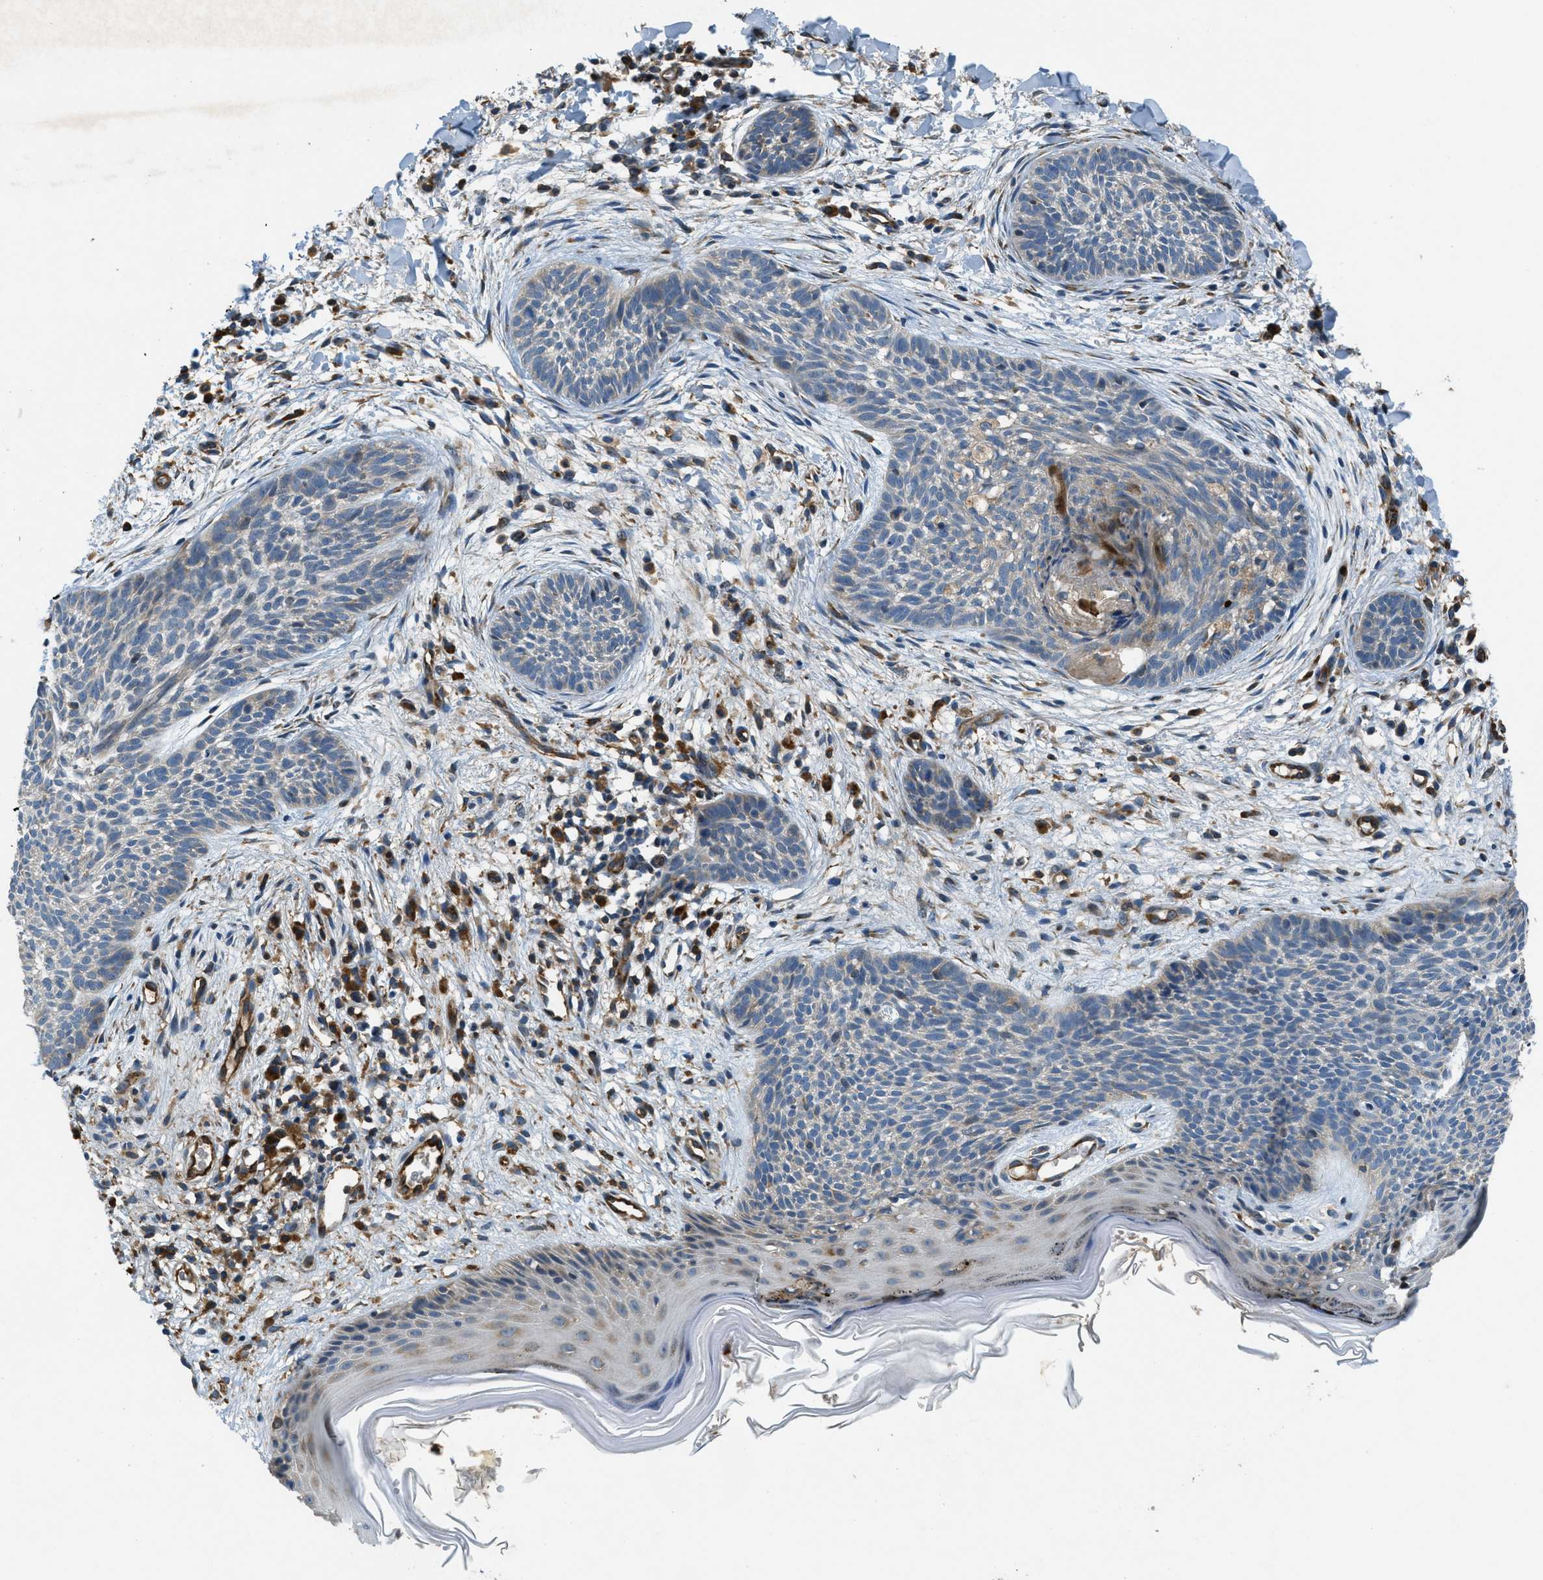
{"staining": {"intensity": "weak", "quantity": "<25%", "location": "cytoplasmic/membranous"}, "tissue": "skin cancer", "cell_type": "Tumor cells", "image_type": "cancer", "snomed": [{"axis": "morphology", "description": "Basal cell carcinoma"}, {"axis": "topography", "description": "Skin"}], "caption": "Immunohistochemistry of human skin basal cell carcinoma reveals no expression in tumor cells.", "gene": "GIMAP8", "patient": {"sex": "female", "age": 59}}